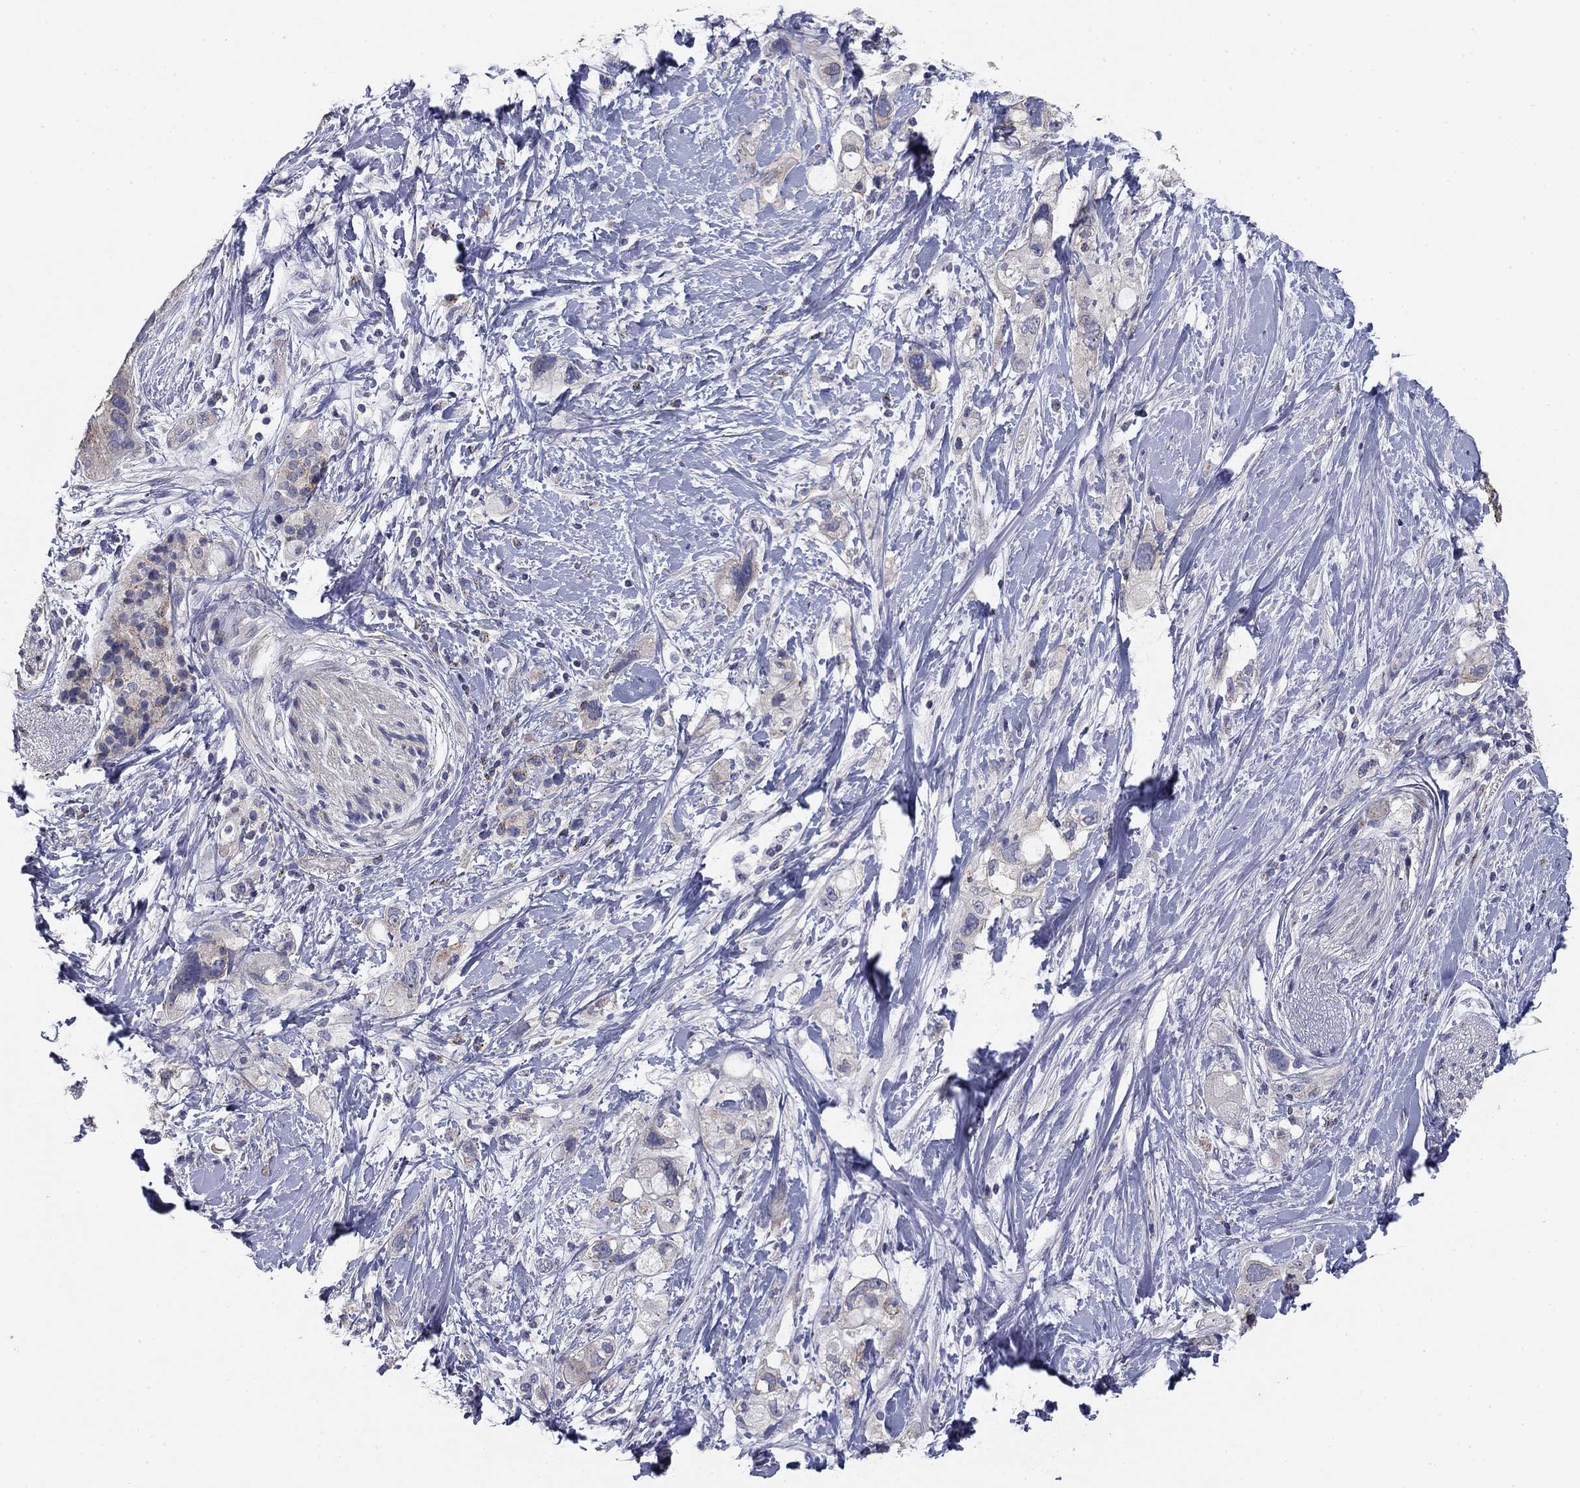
{"staining": {"intensity": "negative", "quantity": "none", "location": "none"}, "tissue": "pancreatic cancer", "cell_type": "Tumor cells", "image_type": "cancer", "snomed": [{"axis": "morphology", "description": "Adenocarcinoma, NOS"}, {"axis": "topography", "description": "Pancreas"}], "caption": "Immunohistochemistry (IHC) photomicrograph of neoplastic tissue: pancreatic adenocarcinoma stained with DAB exhibits no significant protein expression in tumor cells.", "gene": "SEPTIN3", "patient": {"sex": "female", "age": 56}}